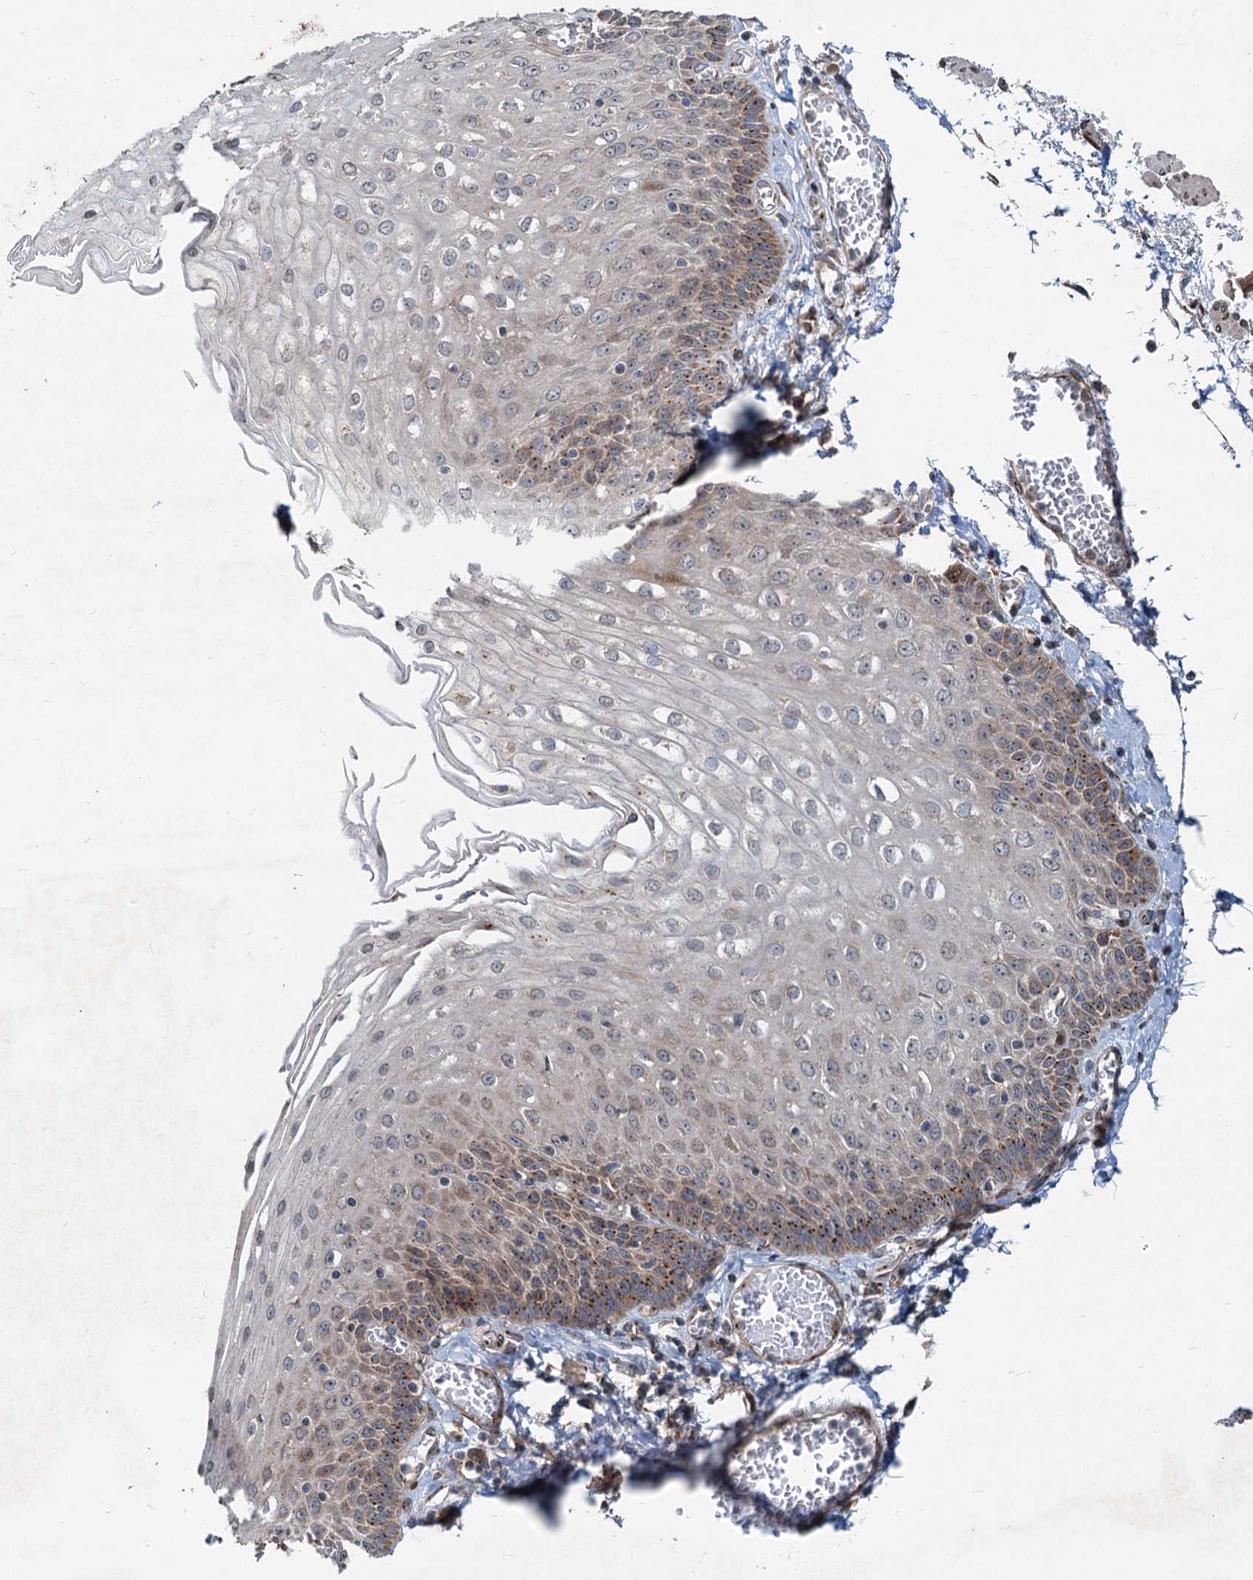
{"staining": {"intensity": "moderate", "quantity": "25%-75%", "location": "cytoplasmic/membranous"}, "tissue": "esophagus", "cell_type": "Squamous epithelial cells", "image_type": "normal", "snomed": [{"axis": "morphology", "description": "Normal tissue, NOS"}, {"axis": "topography", "description": "Esophagus"}], "caption": "Human esophagus stained with a brown dye displays moderate cytoplasmic/membranous positive staining in about 25%-75% of squamous epithelial cells.", "gene": "CEP68", "patient": {"sex": "male", "age": 81}}